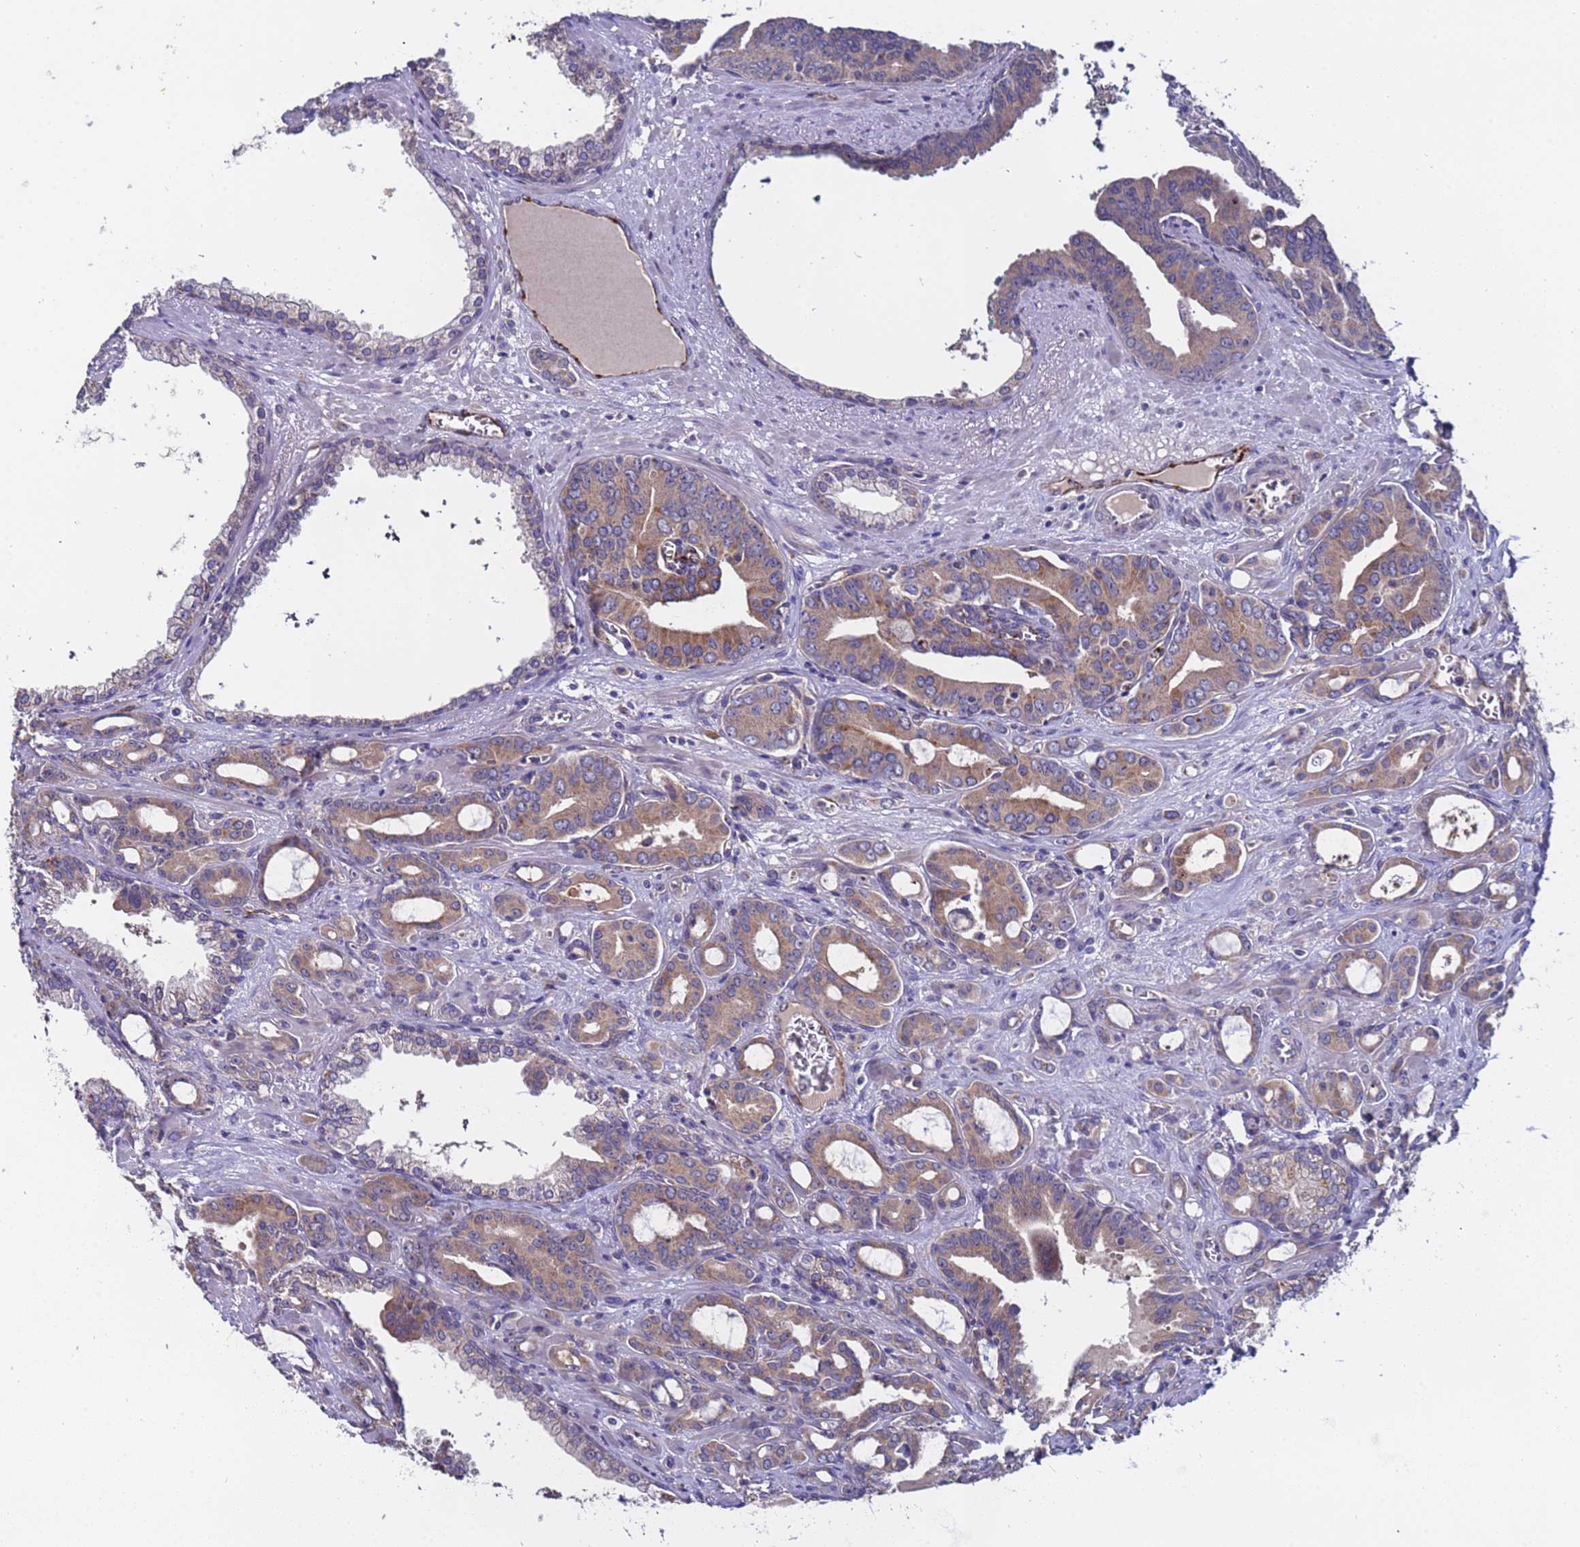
{"staining": {"intensity": "moderate", "quantity": ">75%", "location": "cytoplasmic/membranous"}, "tissue": "prostate cancer", "cell_type": "Tumor cells", "image_type": "cancer", "snomed": [{"axis": "morphology", "description": "Adenocarcinoma, High grade"}, {"axis": "topography", "description": "Prostate"}], "caption": "Immunohistochemistry (IHC) staining of prostate cancer (high-grade adenocarcinoma), which reveals medium levels of moderate cytoplasmic/membranous positivity in approximately >75% of tumor cells indicating moderate cytoplasmic/membranous protein staining. The staining was performed using DAB (3,3'-diaminobenzidine) (brown) for protein detection and nuclei were counterstained in hematoxylin (blue).", "gene": "ZNF248", "patient": {"sex": "male", "age": 72}}